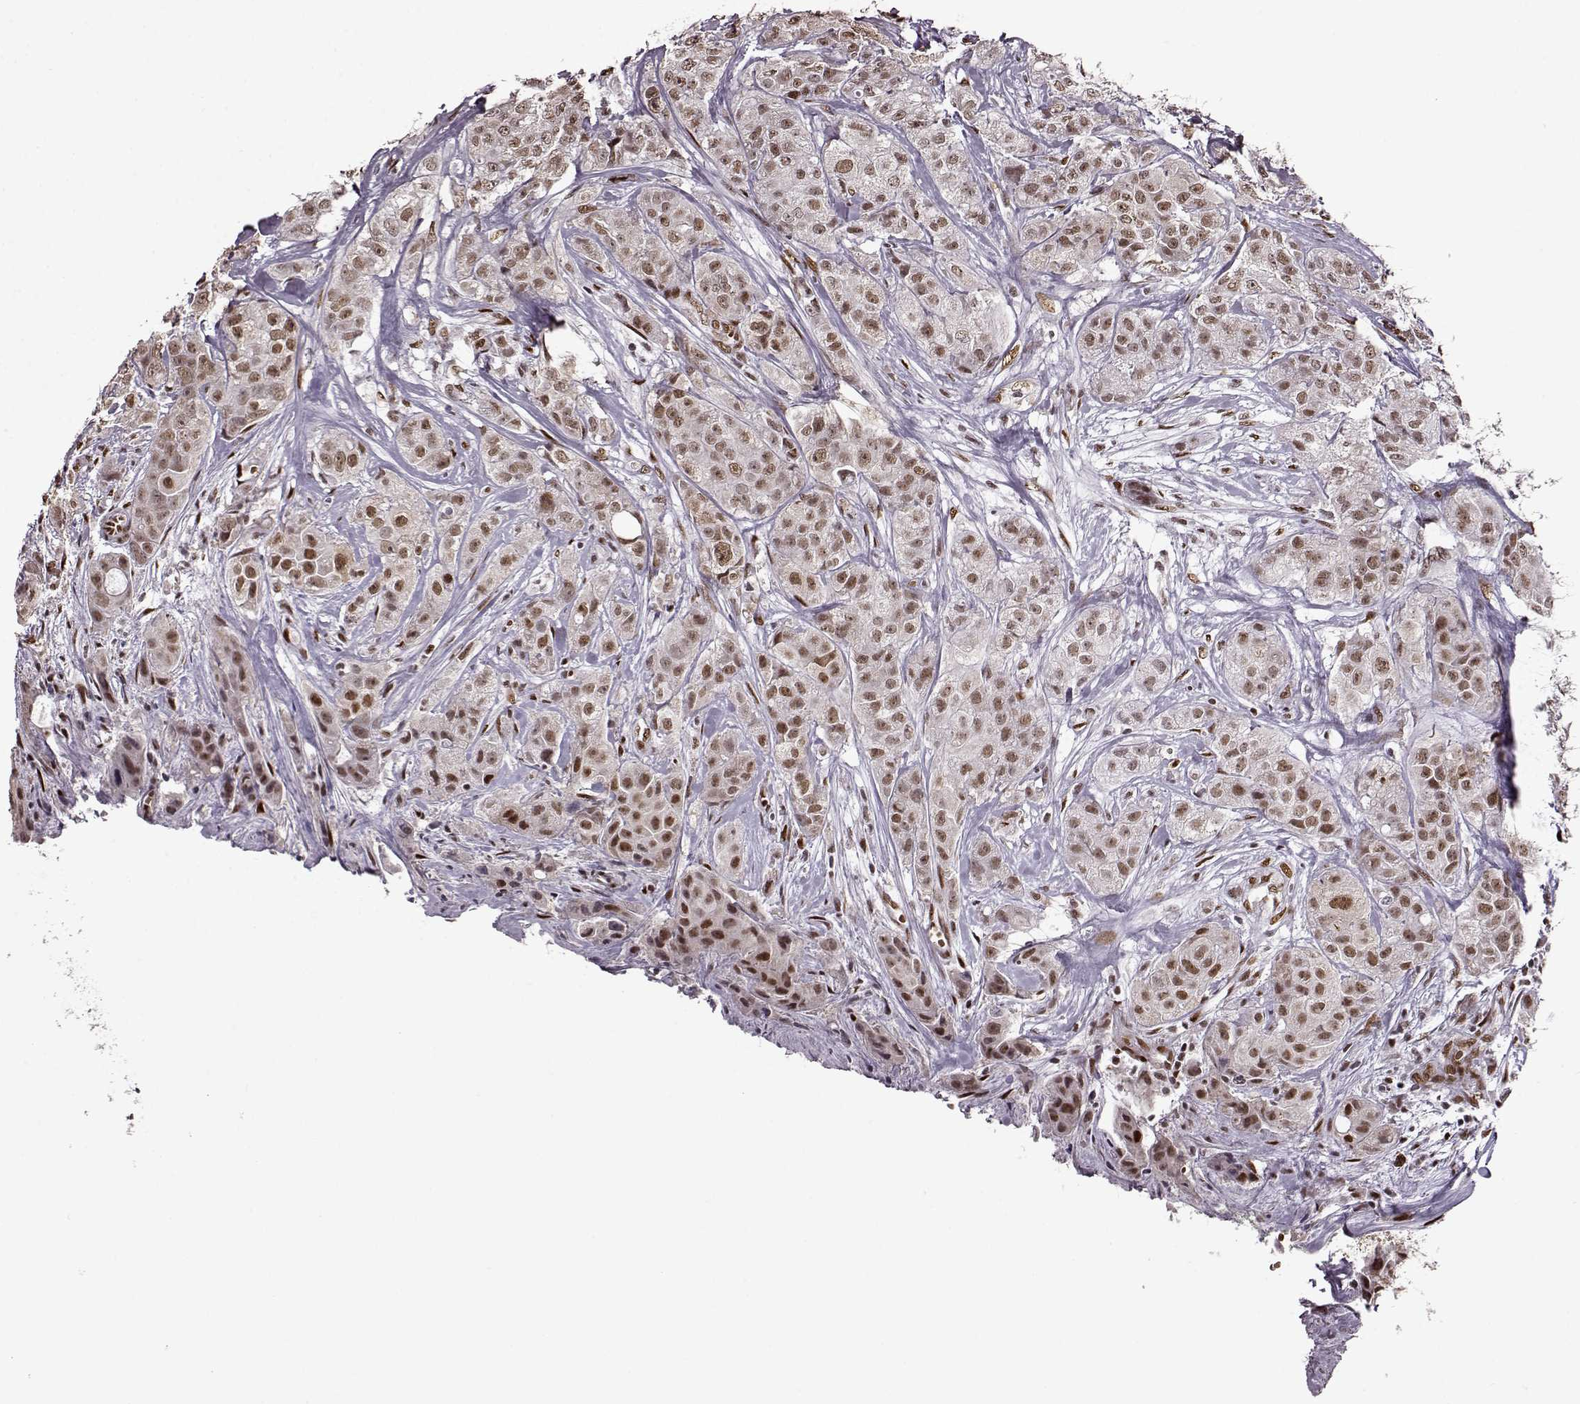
{"staining": {"intensity": "moderate", "quantity": ">75%", "location": "nuclear"}, "tissue": "breast cancer", "cell_type": "Tumor cells", "image_type": "cancer", "snomed": [{"axis": "morphology", "description": "Duct carcinoma"}, {"axis": "topography", "description": "Breast"}], "caption": "Protein expression analysis of breast cancer displays moderate nuclear expression in approximately >75% of tumor cells. Nuclei are stained in blue.", "gene": "FTO", "patient": {"sex": "female", "age": 43}}